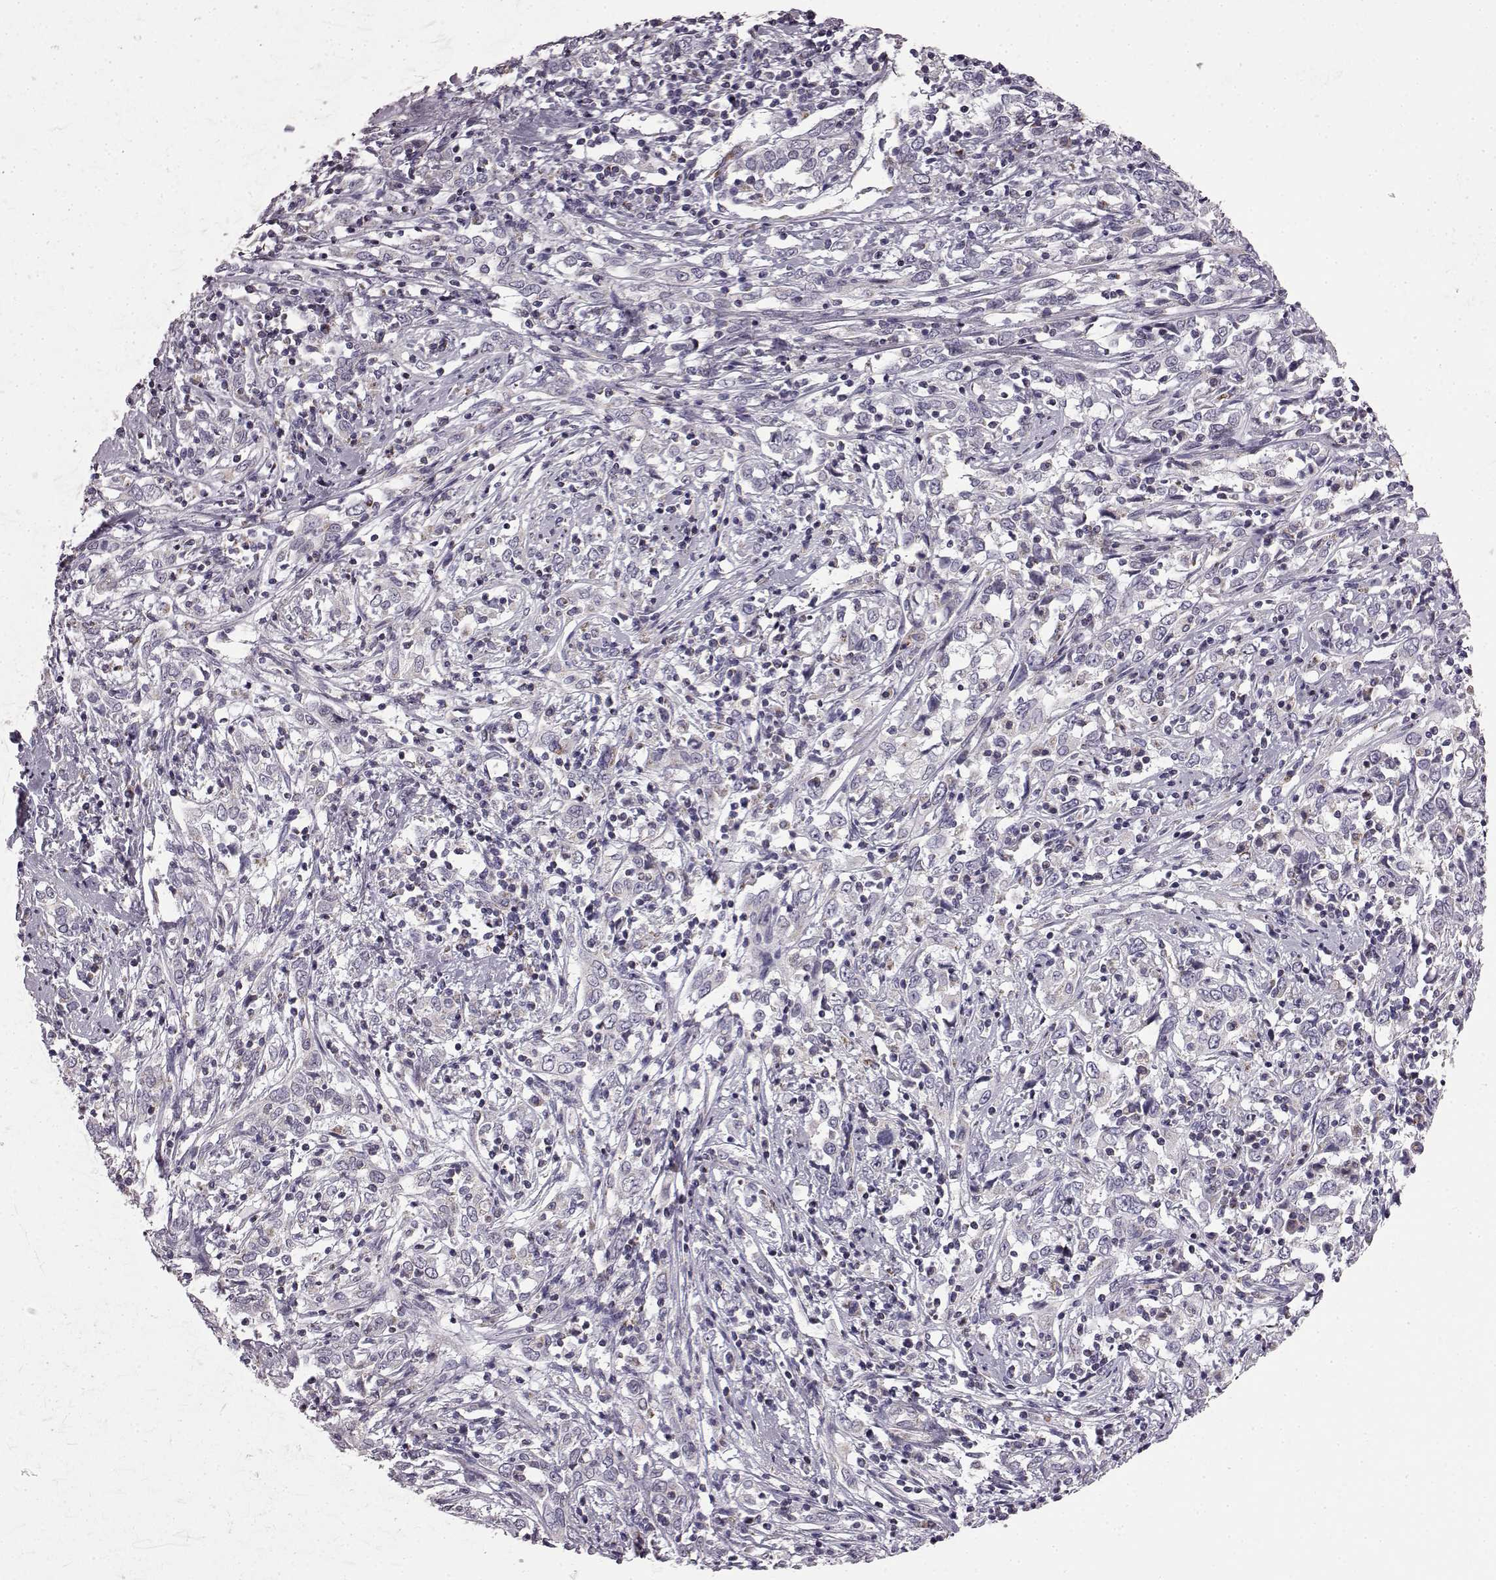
{"staining": {"intensity": "negative", "quantity": "none", "location": "none"}, "tissue": "cervical cancer", "cell_type": "Tumor cells", "image_type": "cancer", "snomed": [{"axis": "morphology", "description": "Adenocarcinoma, NOS"}, {"axis": "topography", "description": "Cervix"}], "caption": "Cervical cancer (adenocarcinoma) stained for a protein using IHC demonstrates no expression tumor cells.", "gene": "FAM8A1", "patient": {"sex": "female", "age": 40}}